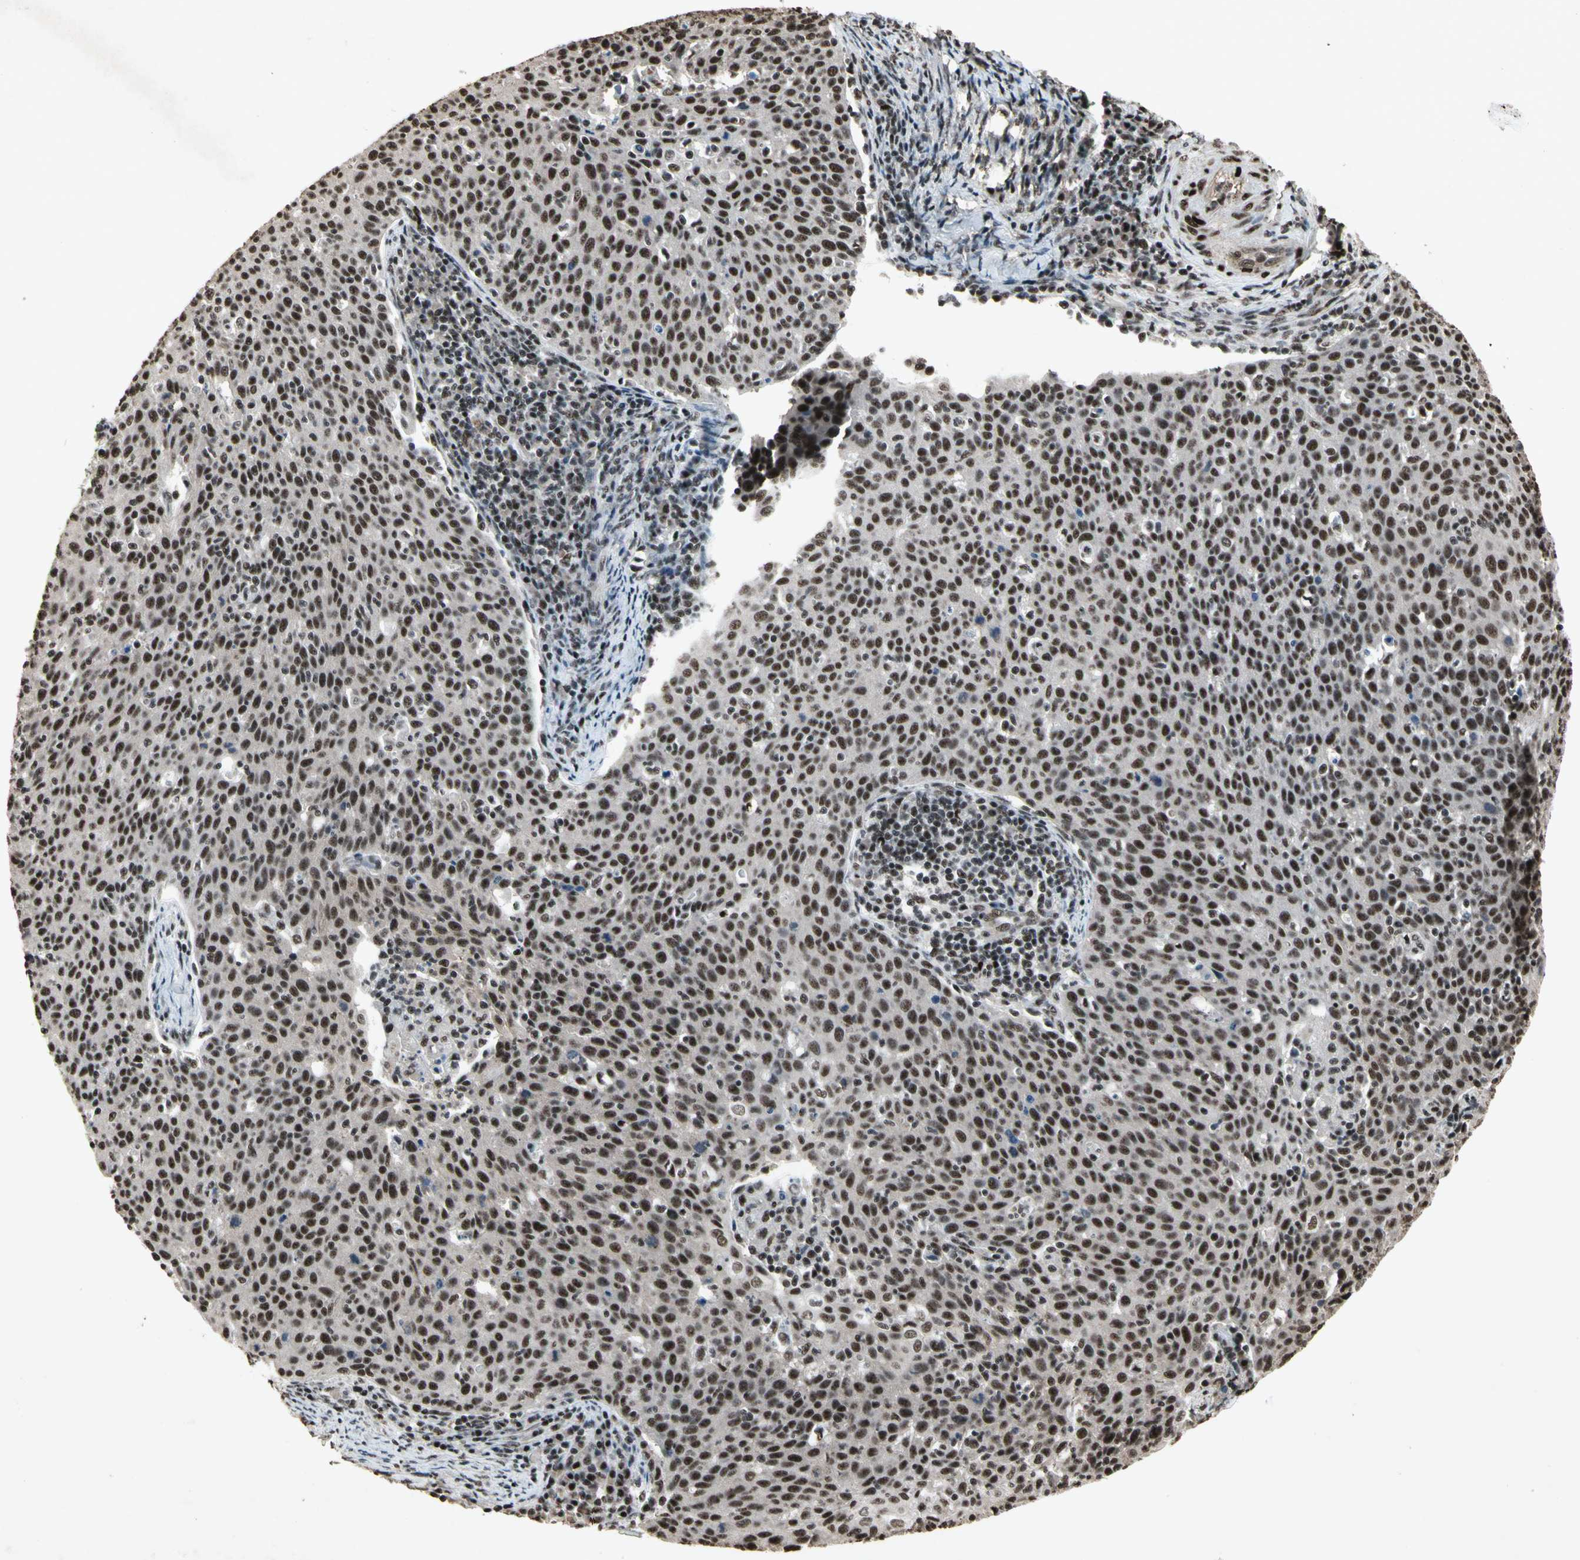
{"staining": {"intensity": "strong", "quantity": ">75%", "location": "nuclear"}, "tissue": "cervical cancer", "cell_type": "Tumor cells", "image_type": "cancer", "snomed": [{"axis": "morphology", "description": "Squamous cell carcinoma, NOS"}, {"axis": "topography", "description": "Cervix"}], "caption": "About >75% of tumor cells in squamous cell carcinoma (cervical) display strong nuclear protein positivity as visualized by brown immunohistochemical staining.", "gene": "TBX2", "patient": {"sex": "female", "age": 38}}